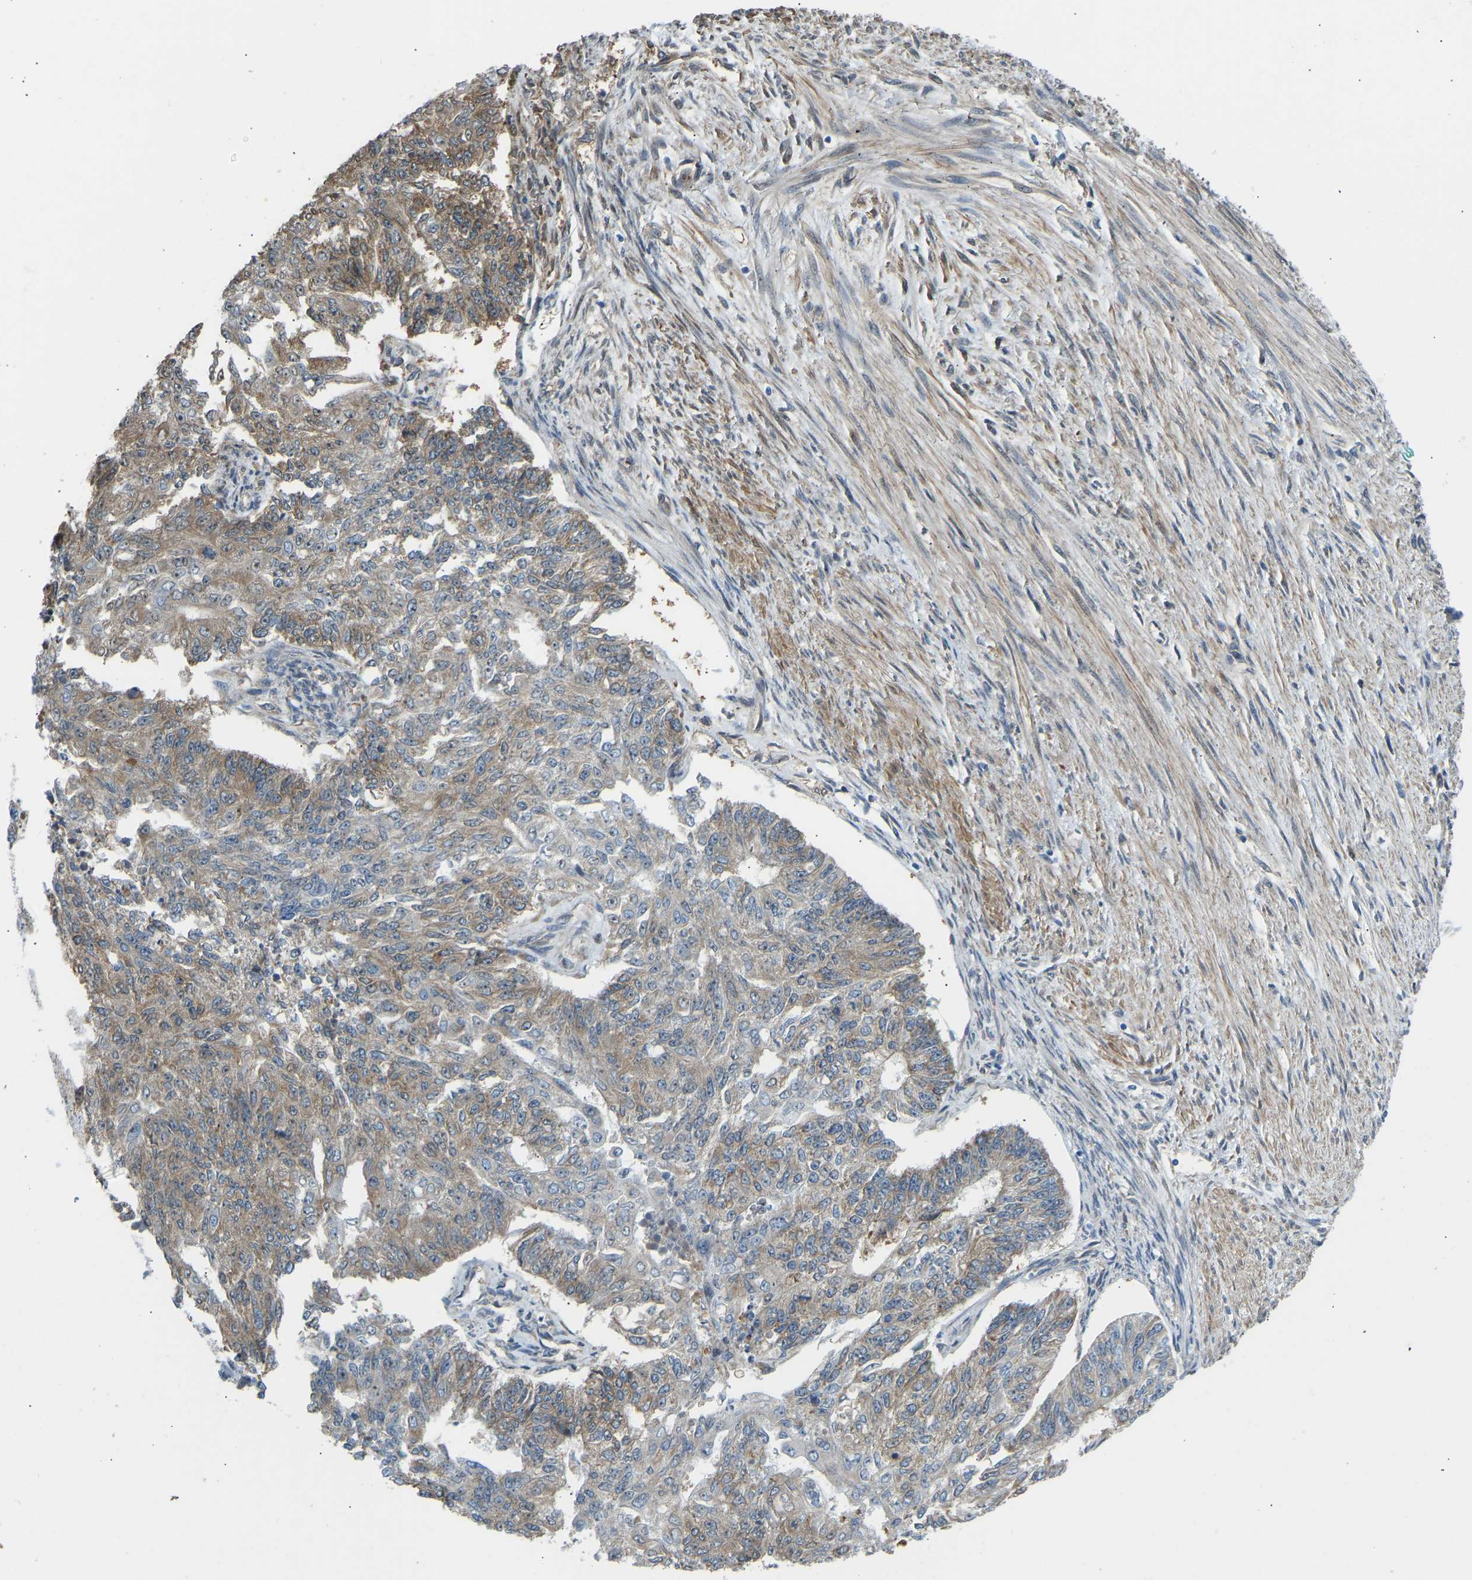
{"staining": {"intensity": "weak", "quantity": "25%-75%", "location": "cytoplasmic/membranous"}, "tissue": "endometrial cancer", "cell_type": "Tumor cells", "image_type": "cancer", "snomed": [{"axis": "morphology", "description": "Adenocarcinoma, NOS"}, {"axis": "topography", "description": "Endometrium"}], "caption": "Adenocarcinoma (endometrial) stained with a protein marker shows weak staining in tumor cells.", "gene": "OS9", "patient": {"sex": "female", "age": 32}}